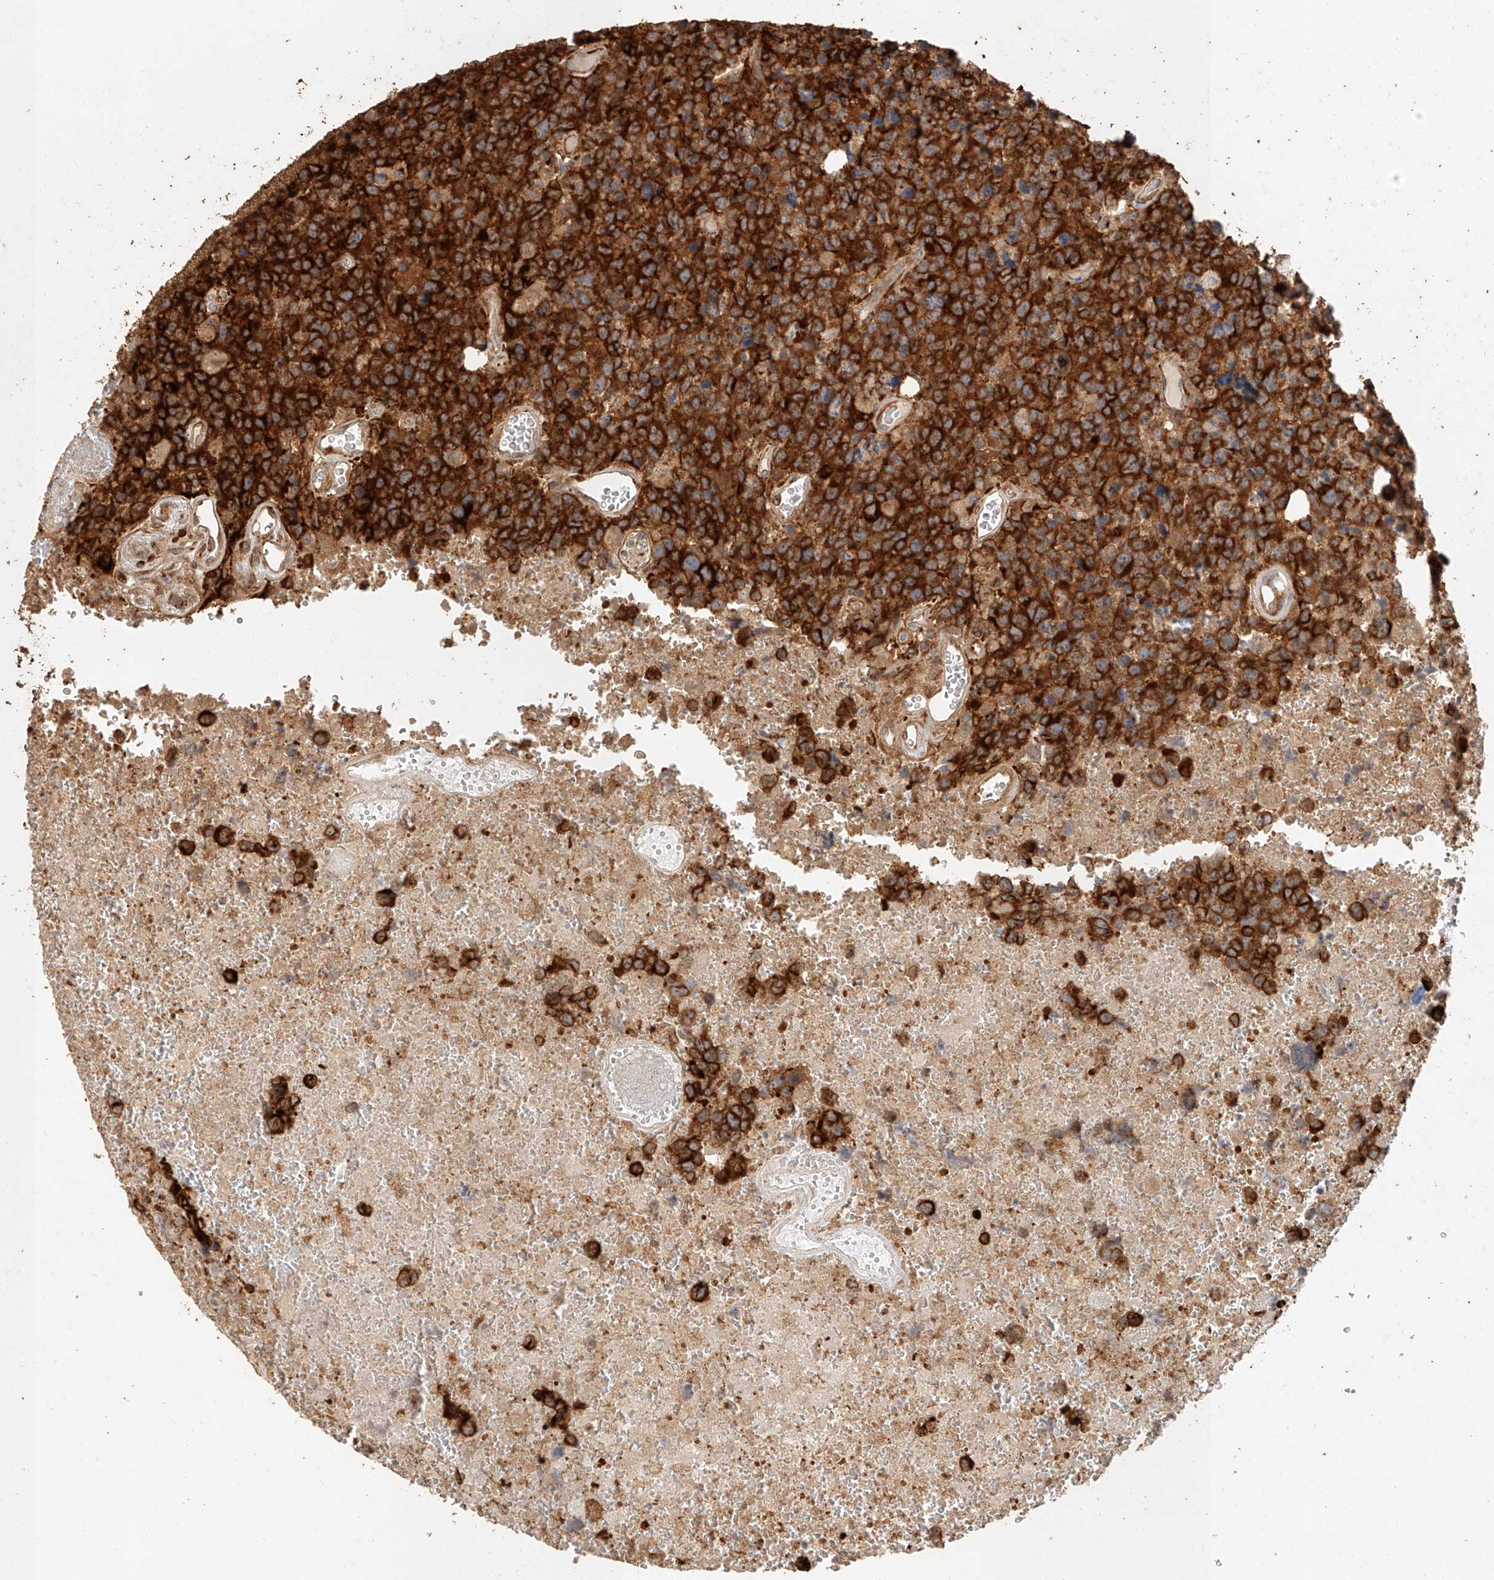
{"staining": {"intensity": "strong", "quantity": ">75%", "location": "cytoplasmic/membranous"}, "tissue": "glioma", "cell_type": "Tumor cells", "image_type": "cancer", "snomed": [{"axis": "morphology", "description": "Glioma, malignant, High grade"}, {"axis": "topography", "description": "Brain"}], "caption": "Glioma was stained to show a protein in brown. There is high levels of strong cytoplasmic/membranous expression in about >75% of tumor cells.", "gene": "NAP1L1", "patient": {"sex": "male", "age": 69}}